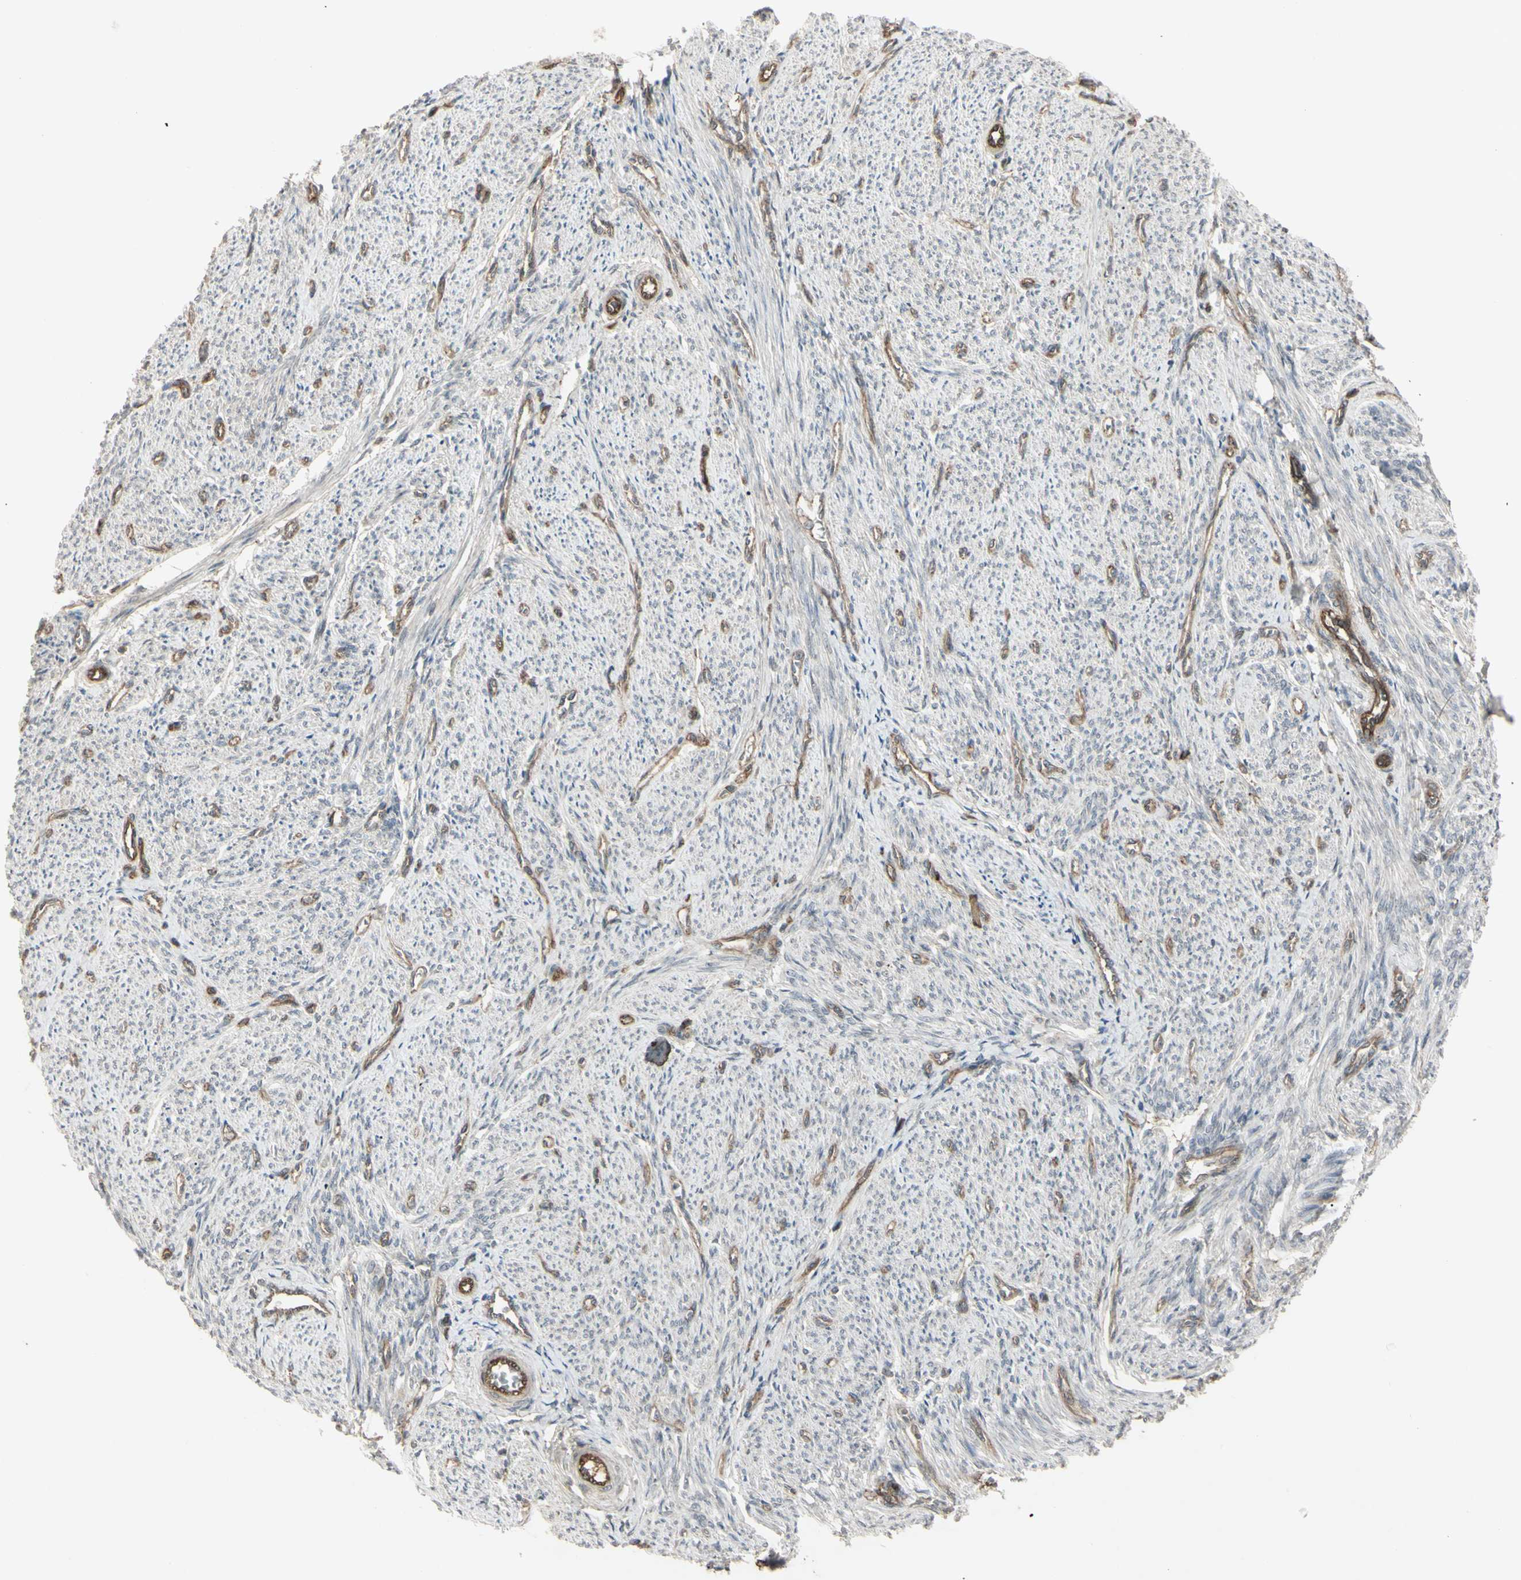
{"staining": {"intensity": "weak", "quantity": ">75%", "location": "cytoplasmic/membranous"}, "tissue": "smooth muscle", "cell_type": "Smooth muscle cells", "image_type": "normal", "snomed": [{"axis": "morphology", "description": "Normal tissue, NOS"}, {"axis": "topography", "description": "Smooth muscle"}], "caption": "A histopathology image of human smooth muscle stained for a protein shows weak cytoplasmic/membranous brown staining in smooth muscle cells.", "gene": "JAG1", "patient": {"sex": "female", "age": 65}}